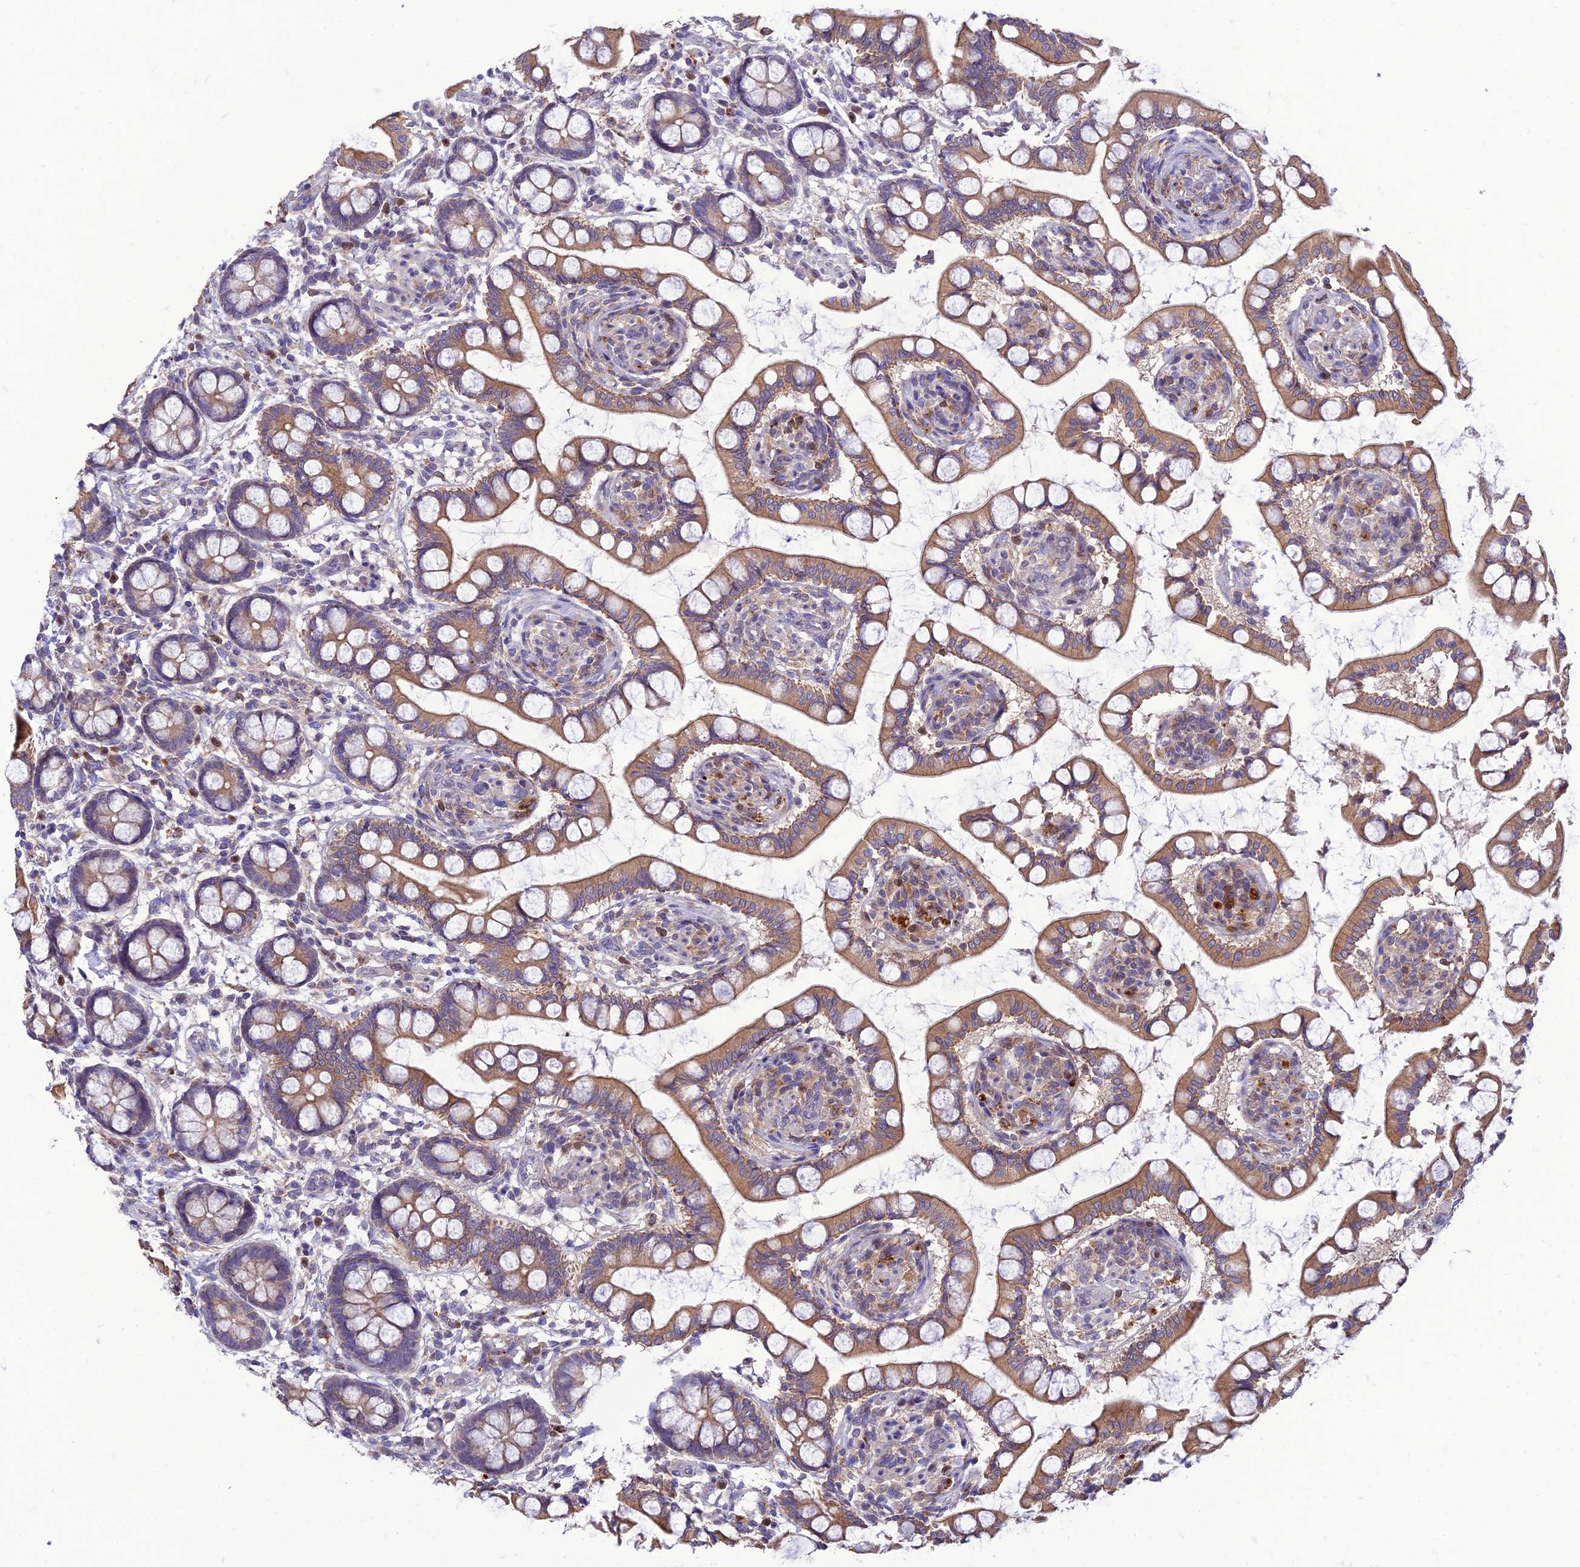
{"staining": {"intensity": "moderate", "quantity": ">75%", "location": "cytoplasmic/membranous"}, "tissue": "small intestine", "cell_type": "Glandular cells", "image_type": "normal", "snomed": [{"axis": "morphology", "description": "Normal tissue, NOS"}, {"axis": "topography", "description": "Small intestine"}], "caption": "Glandular cells display medium levels of moderate cytoplasmic/membranous positivity in approximately >75% of cells in benign small intestine. Using DAB (brown) and hematoxylin (blue) stains, captured at high magnification using brightfield microscopy.", "gene": "IRAK3", "patient": {"sex": "male", "age": 52}}